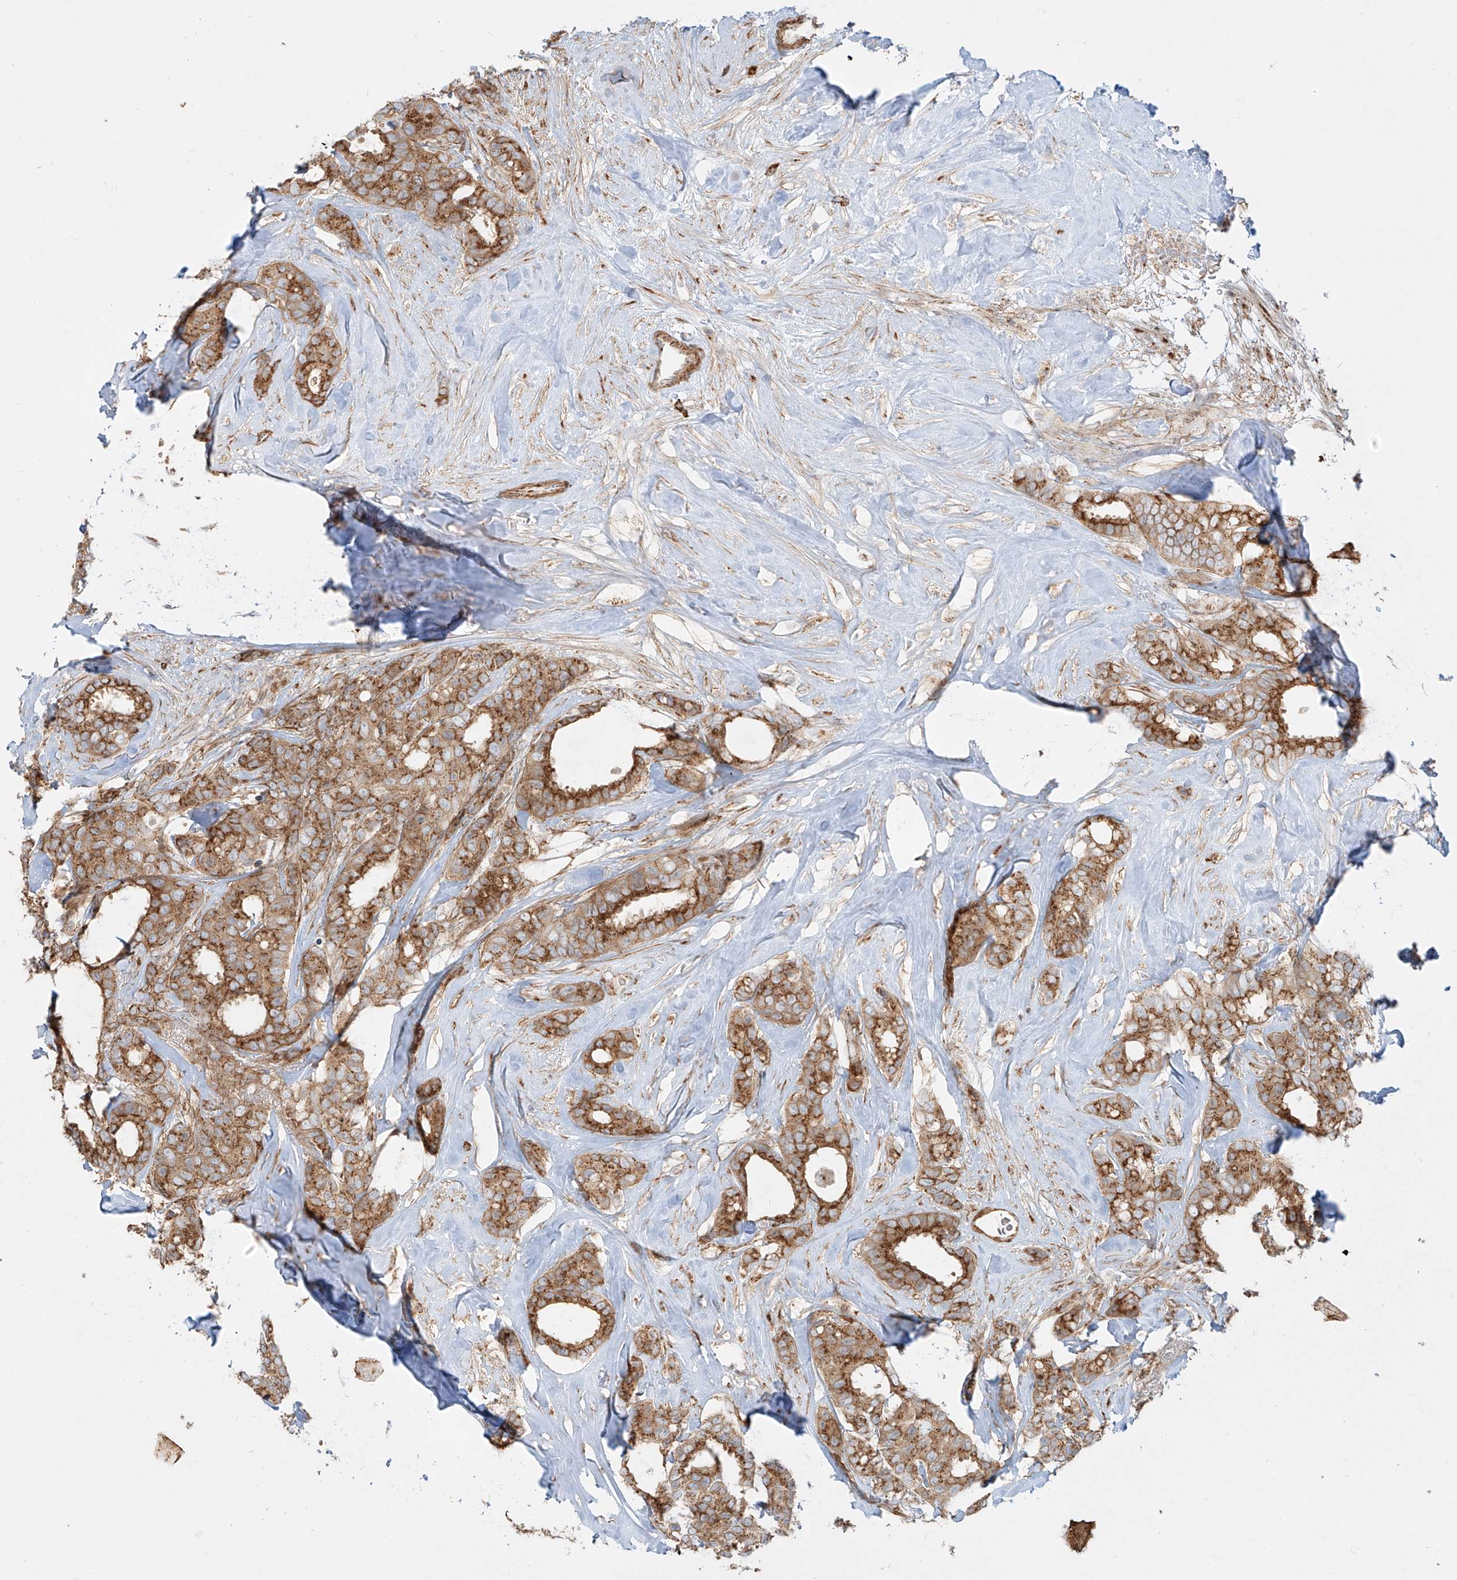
{"staining": {"intensity": "moderate", "quantity": ">75%", "location": "cytoplasmic/membranous"}, "tissue": "breast cancer", "cell_type": "Tumor cells", "image_type": "cancer", "snomed": [{"axis": "morphology", "description": "Duct carcinoma"}, {"axis": "topography", "description": "Breast"}], "caption": "Protein staining reveals moderate cytoplasmic/membranous positivity in about >75% of tumor cells in breast invasive ductal carcinoma.", "gene": "ZNF287", "patient": {"sex": "female", "age": 87}}